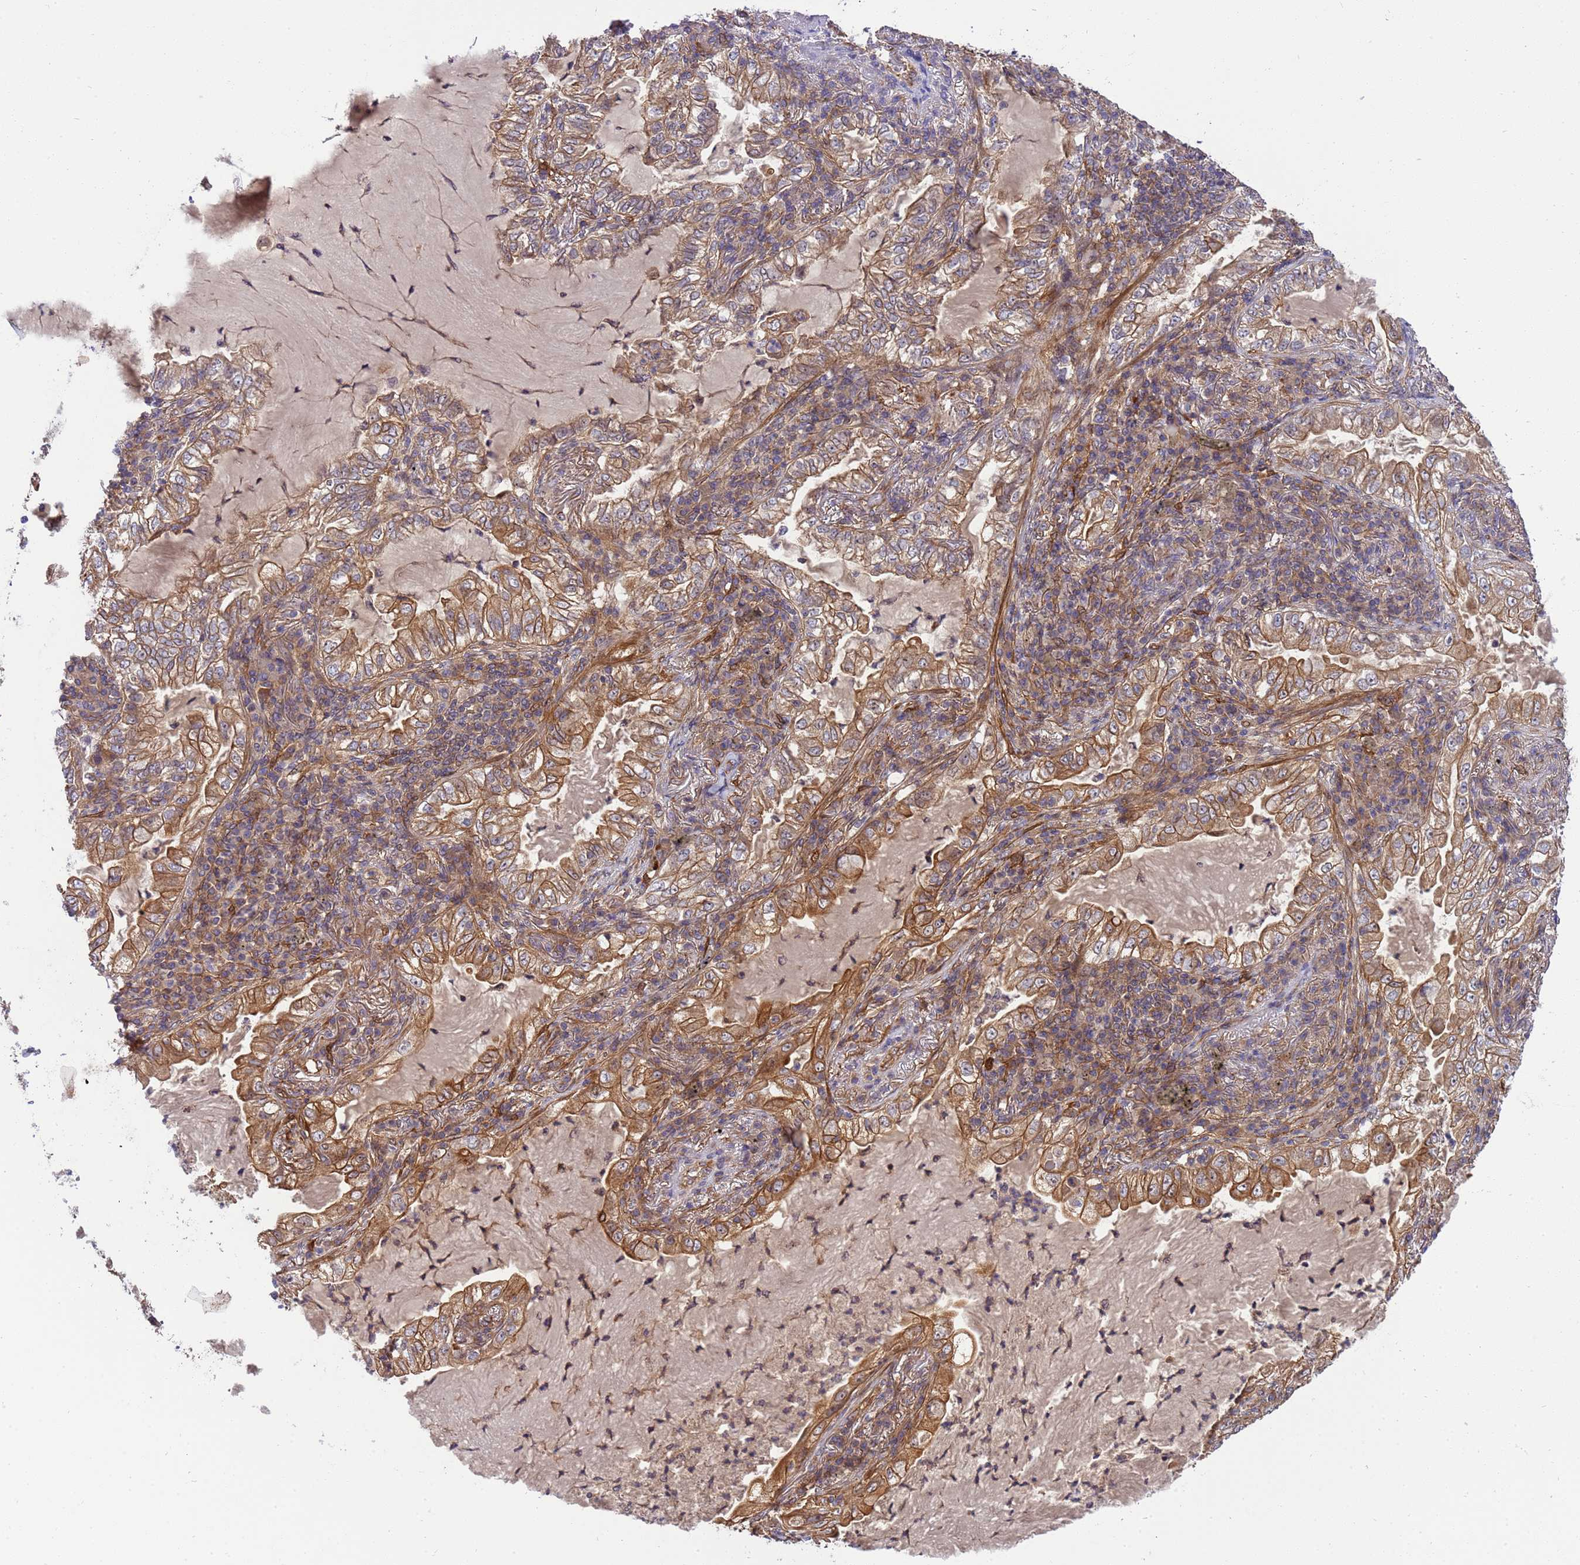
{"staining": {"intensity": "moderate", "quantity": ">75%", "location": "cytoplasmic/membranous"}, "tissue": "lung cancer", "cell_type": "Tumor cells", "image_type": "cancer", "snomed": [{"axis": "morphology", "description": "Adenocarcinoma, NOS"}, {"axis": "topography", "description": "Lung"}], "caption": "Protein expression by immunohistochemistry exhibits moderate cytoplasmic/membranous expression in approximately >75% of tumor cells in lung adenocarcinoma.", "gene": "SMCO3", "patient": {"sex": "female", "age": 73}}